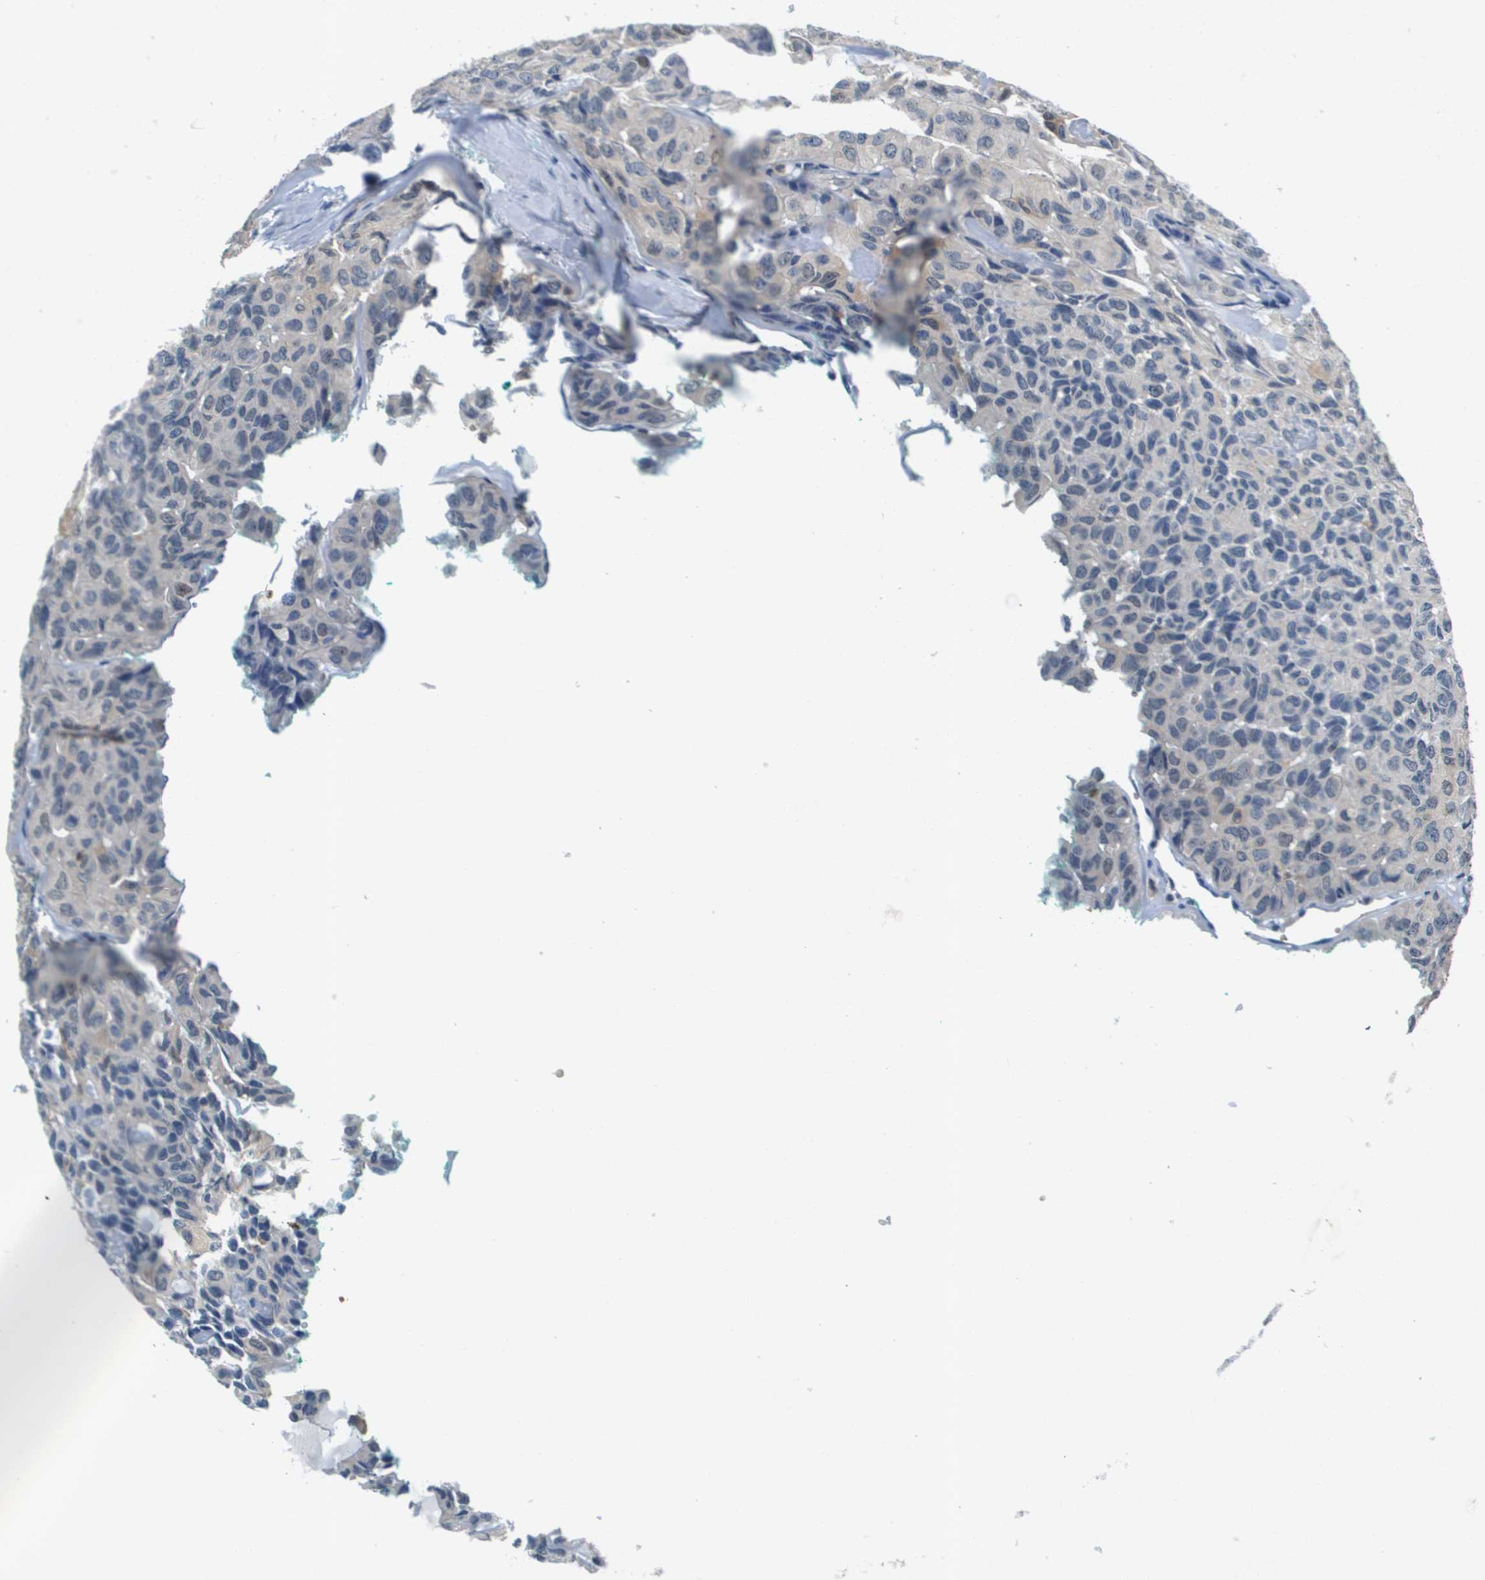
{"staining": {"intensity": "negative", "quantity": "none", "location": "none"}, "tissue": "head and neck cancer", "cell_type": "Tumor cells", "image_type": "cancer", "snomed": [{"axis": "morphology", "description": "Adenocarcinoma, NOS"}, {"axis": "topography", "description": "Salivary gland, NOS"}, {"axis": "topography", "description": "Head-Neck"}], "caption": "High power microscopy histopathology image of an immunohistochemistry micrograph of head and neck cancer (adenocarcinoma), revealing no significant expression in tumor cells.", "gene": "KCNQ5", "patient": {"sex": "female", "age": 76}}